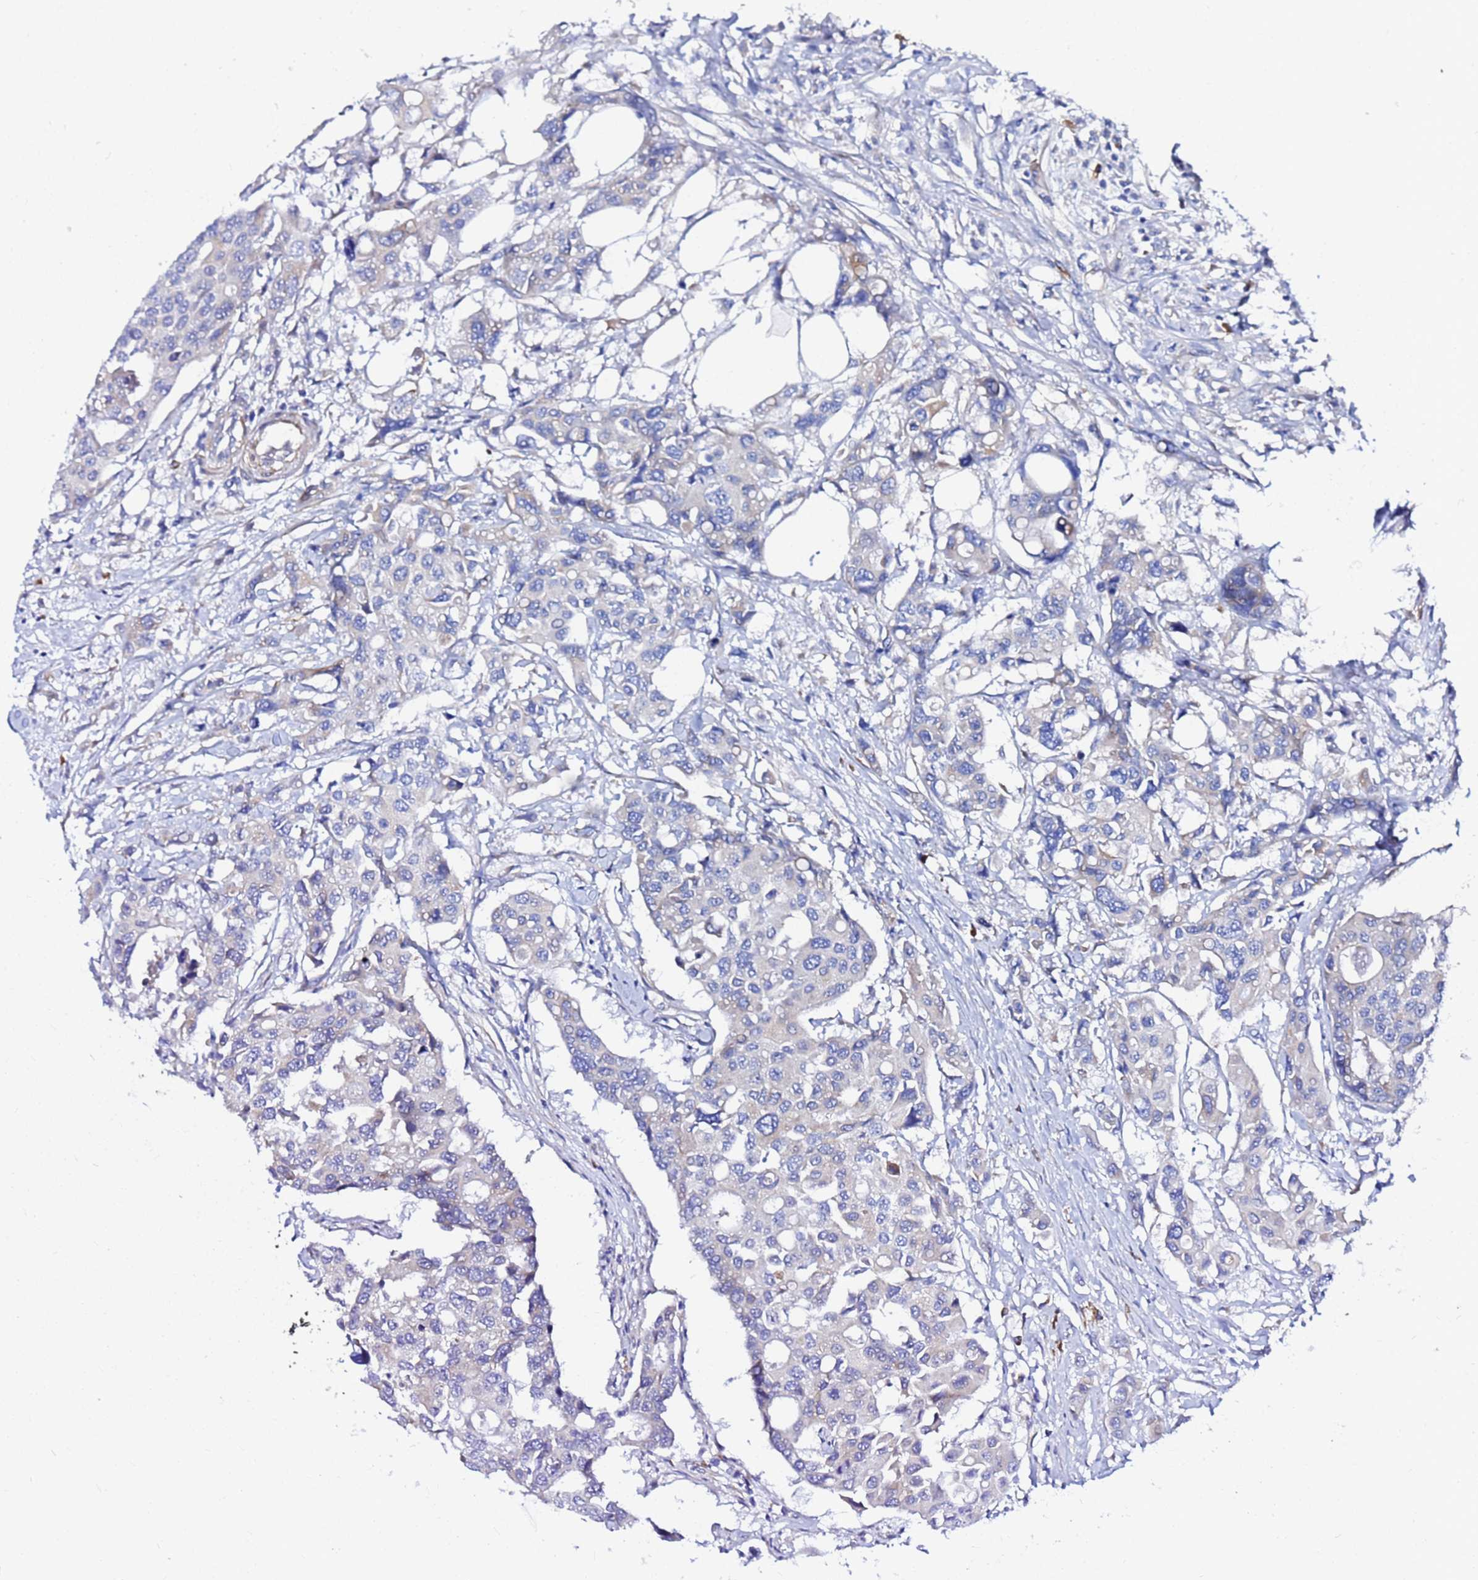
{"staining": {"intensity": "negative", "quantity": "none", "location": "none"}, "tissue": "colorectal cancer", "cell_type": "Tumor cells", "image_type": "cancer", "snomed": [{"axis": "morphology", "description": "Adenocarcinoma, NOS"}, {"axis": "topography", "description": "Colon"}], "caption": "The photomicrograph demonstrates no significant staining in tumor cells of adenocarcinoma (colorectal). Nuclei are stained in blue.", "gene": "JRKL", "patient": {"sex": "male", "age": 77}}